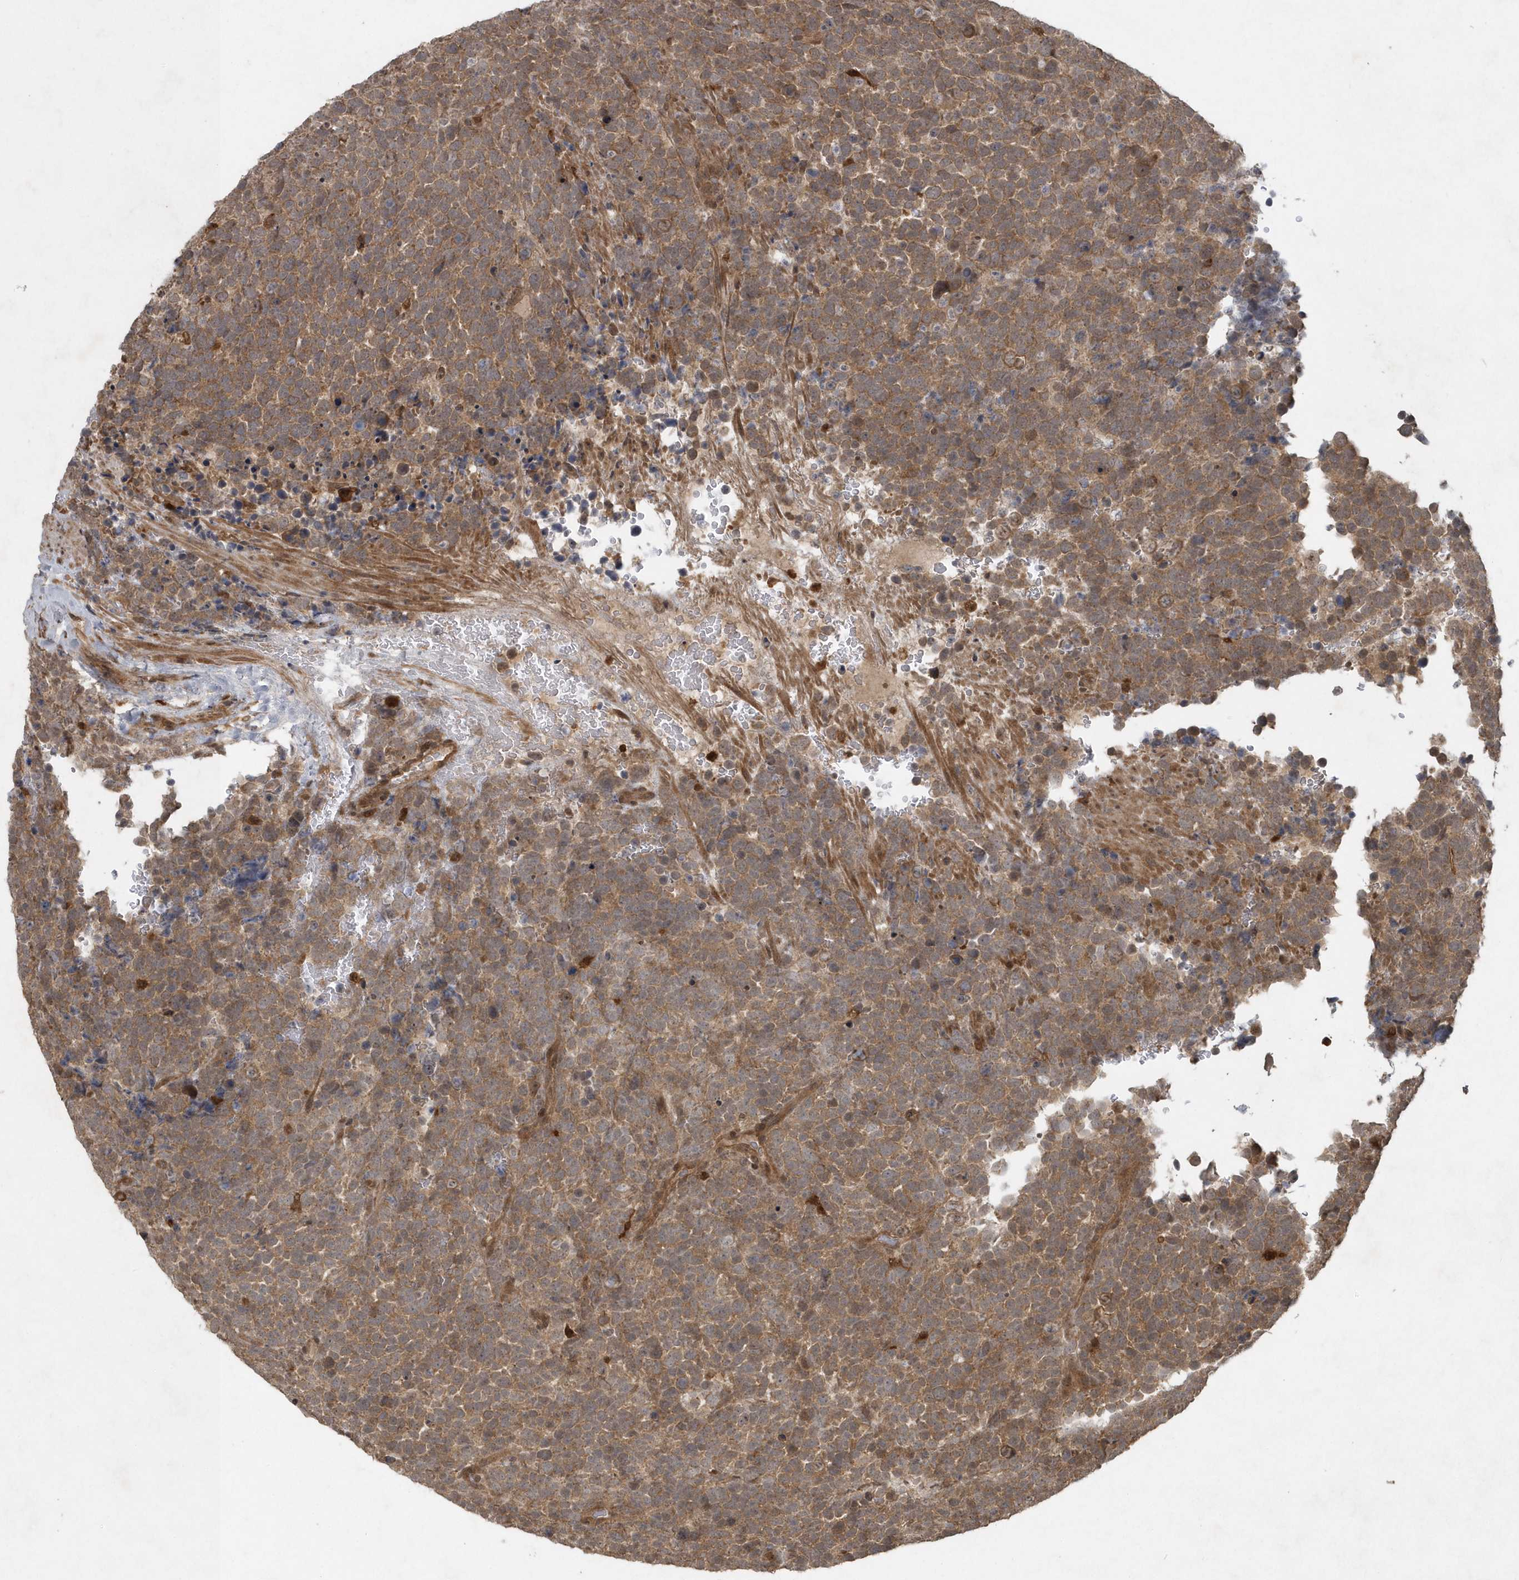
{"staining": {"intensity": "moderate", "quantity": ">75%", "location": "cytoplasmic/membranous"}, "tissue": "urothelial cancer", "cell_type": "Tumor cells", "image_type": "cancer", "snomed": [{"axis": "morphology", "description": "Urothelial carcinoma, High grade"}, {"axis": "topography", "description": "Urinary bladder"}], "caption": "A histopathology image of high-grade urothelial carcinoma stained for a protein reveals moderate cytoplasmic/membranous brown staining in tumor cells. (DAB (3,3'-diaminobenzidine) = brown stain, brightfield microscopy at high magnification).", "gene": "LACC1", "patient": {"sex": "female", "age": 82}}